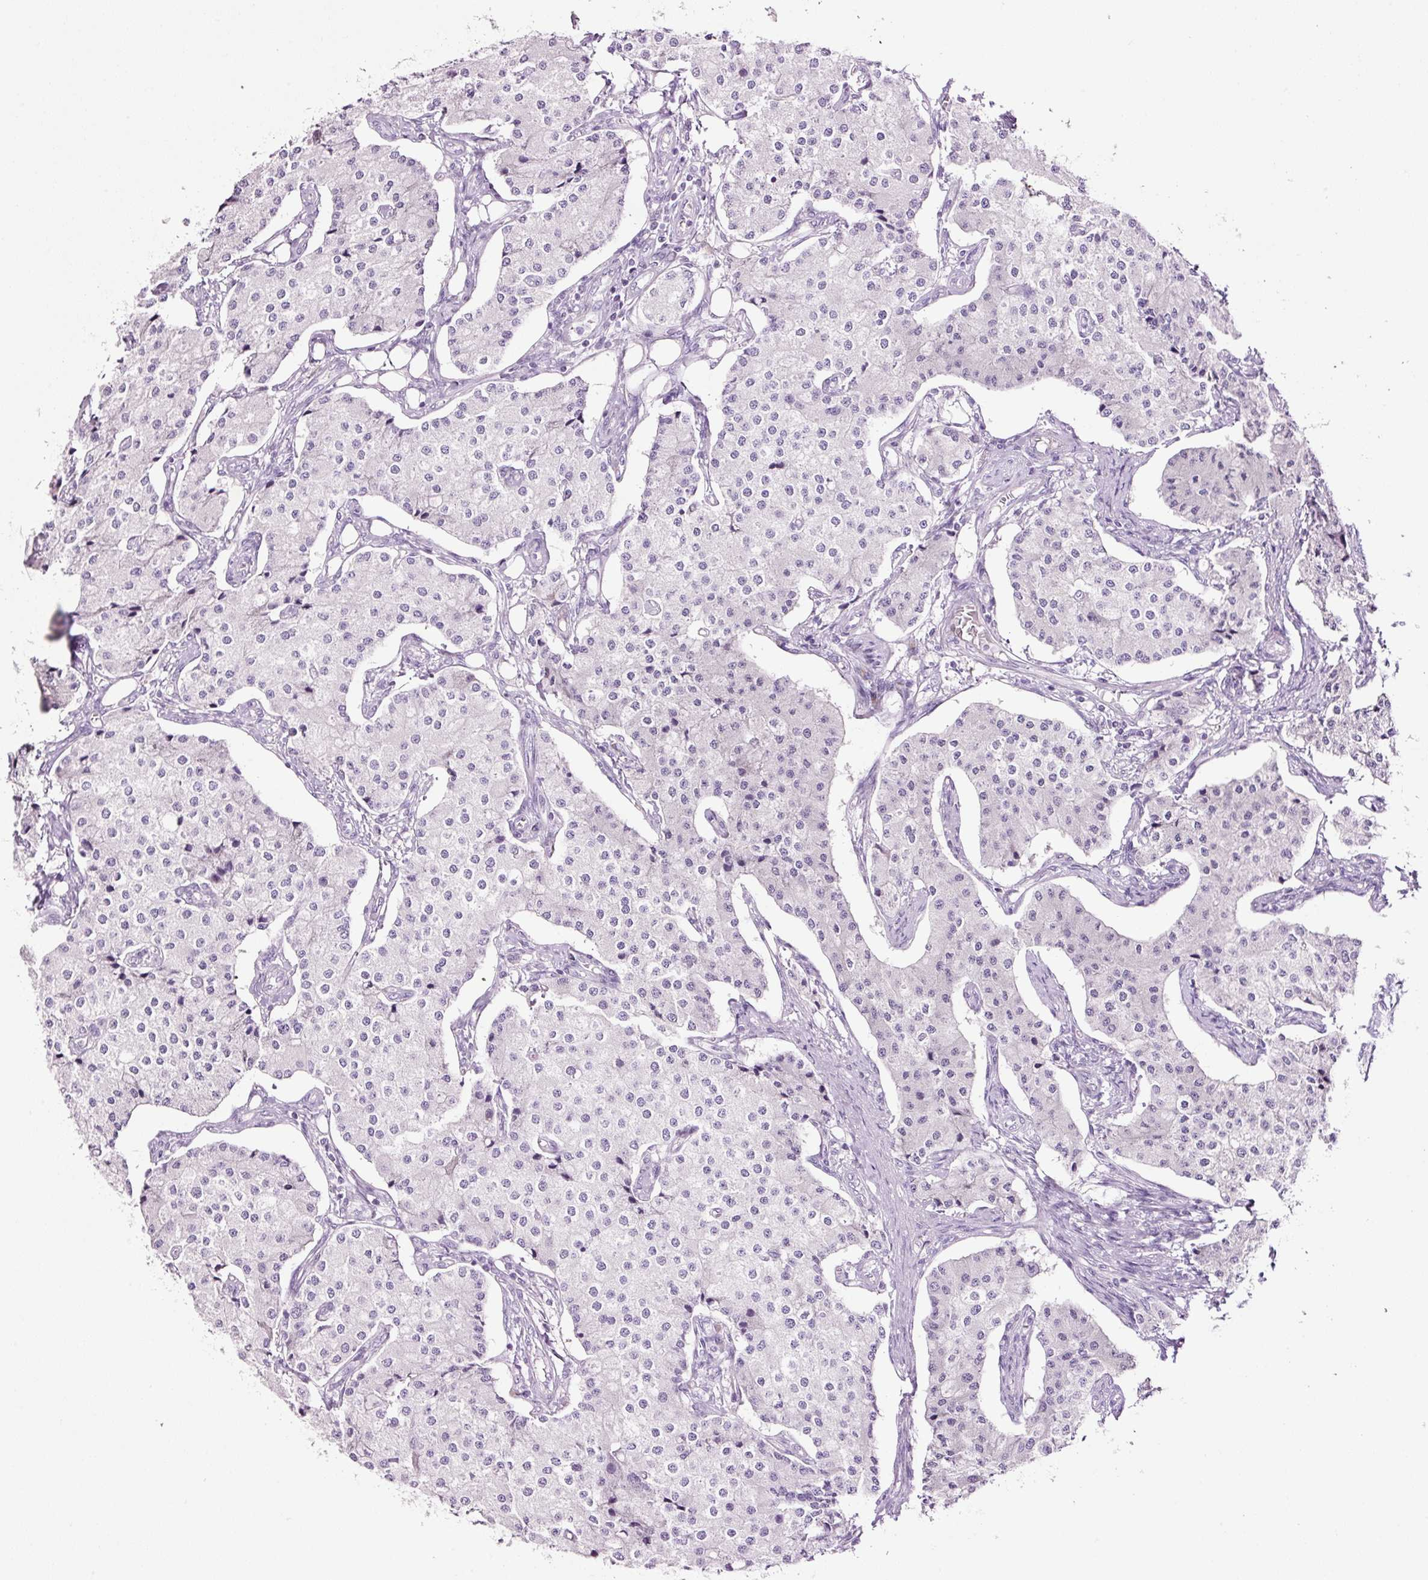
{"staining": {"intensity": "negative", "quantity": "none", "location": "none"}, "tissue": "carcinoid", "cell_type": "Tumor cells", "image_type": "cancer", "snomed": [{"axis": "morphology", "description": "Carcinoid, malignant, NOS"}, {"axis": "topography", "description": "Colon"}], "caption": "Human carcinoid stained for a protein using immunohistochemistry (IHC) exhibits no staining in tumor cells.", "gene": "KLF1", "patient": {"sex": "female", "age": 52}}